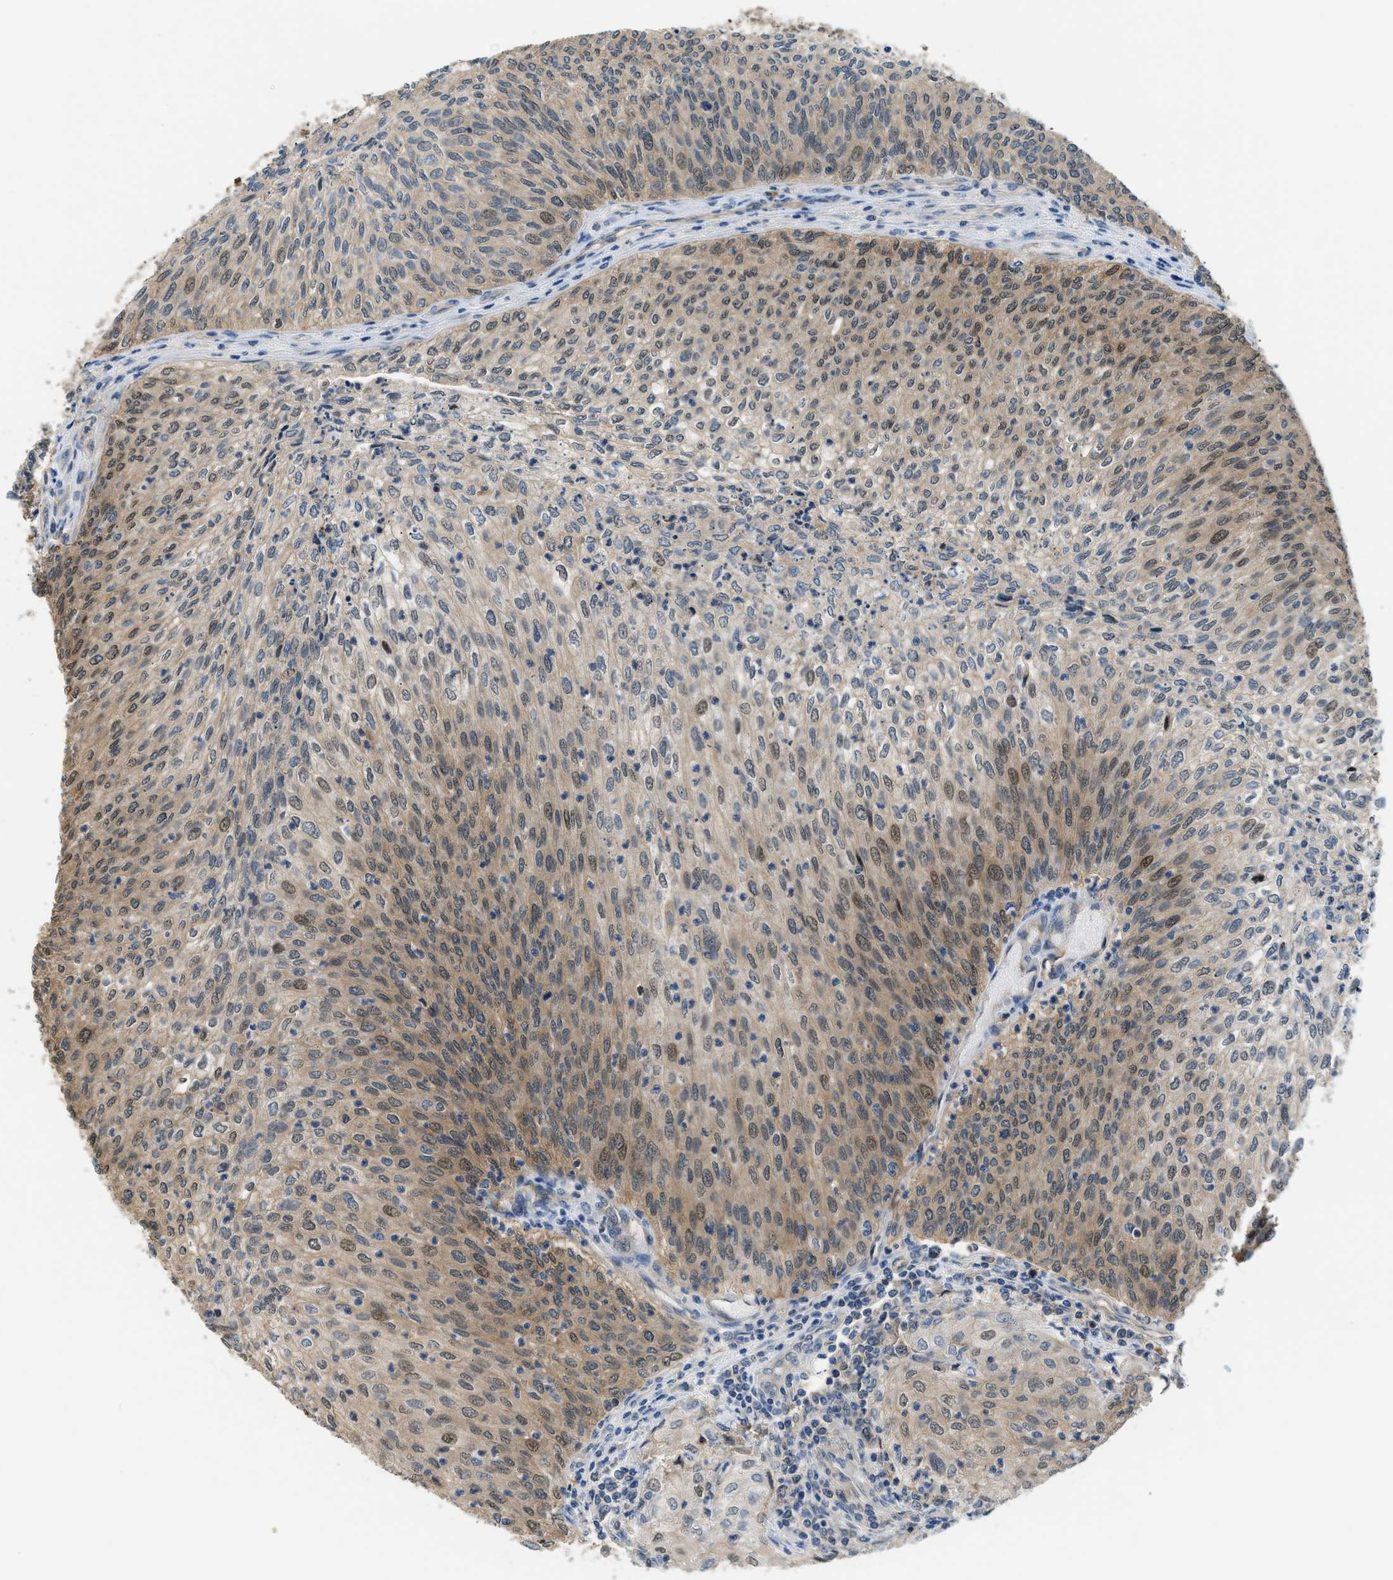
{"staining": {"intensity": "weak", "quantity": ">75%", "location": "cytoplasmic/membranous,nuclear"}, "tissue": "urothelial cancer", "cell_type": "Tumor cells", "image_type": "cancer", "snomed": [{"axis": "morphology", "description": "Urothelial carcinoma, Low grade"}, {"axis": "topography", "description": "Urinary bladder"}], "caption": "Protein expression analysis of low-grade urothelial carcinoma exhibits weak cytoplasmic/membranous and nuclear positivity in approximately >75% of tumor cells. The staining was performed using DAB to visualize the protein expression in brown, while the nuclei were stained in blue with hematoxylin (Magnification: 20x).", "gene": "CBLB", "patient": {"sex": "female", "age": 79}}